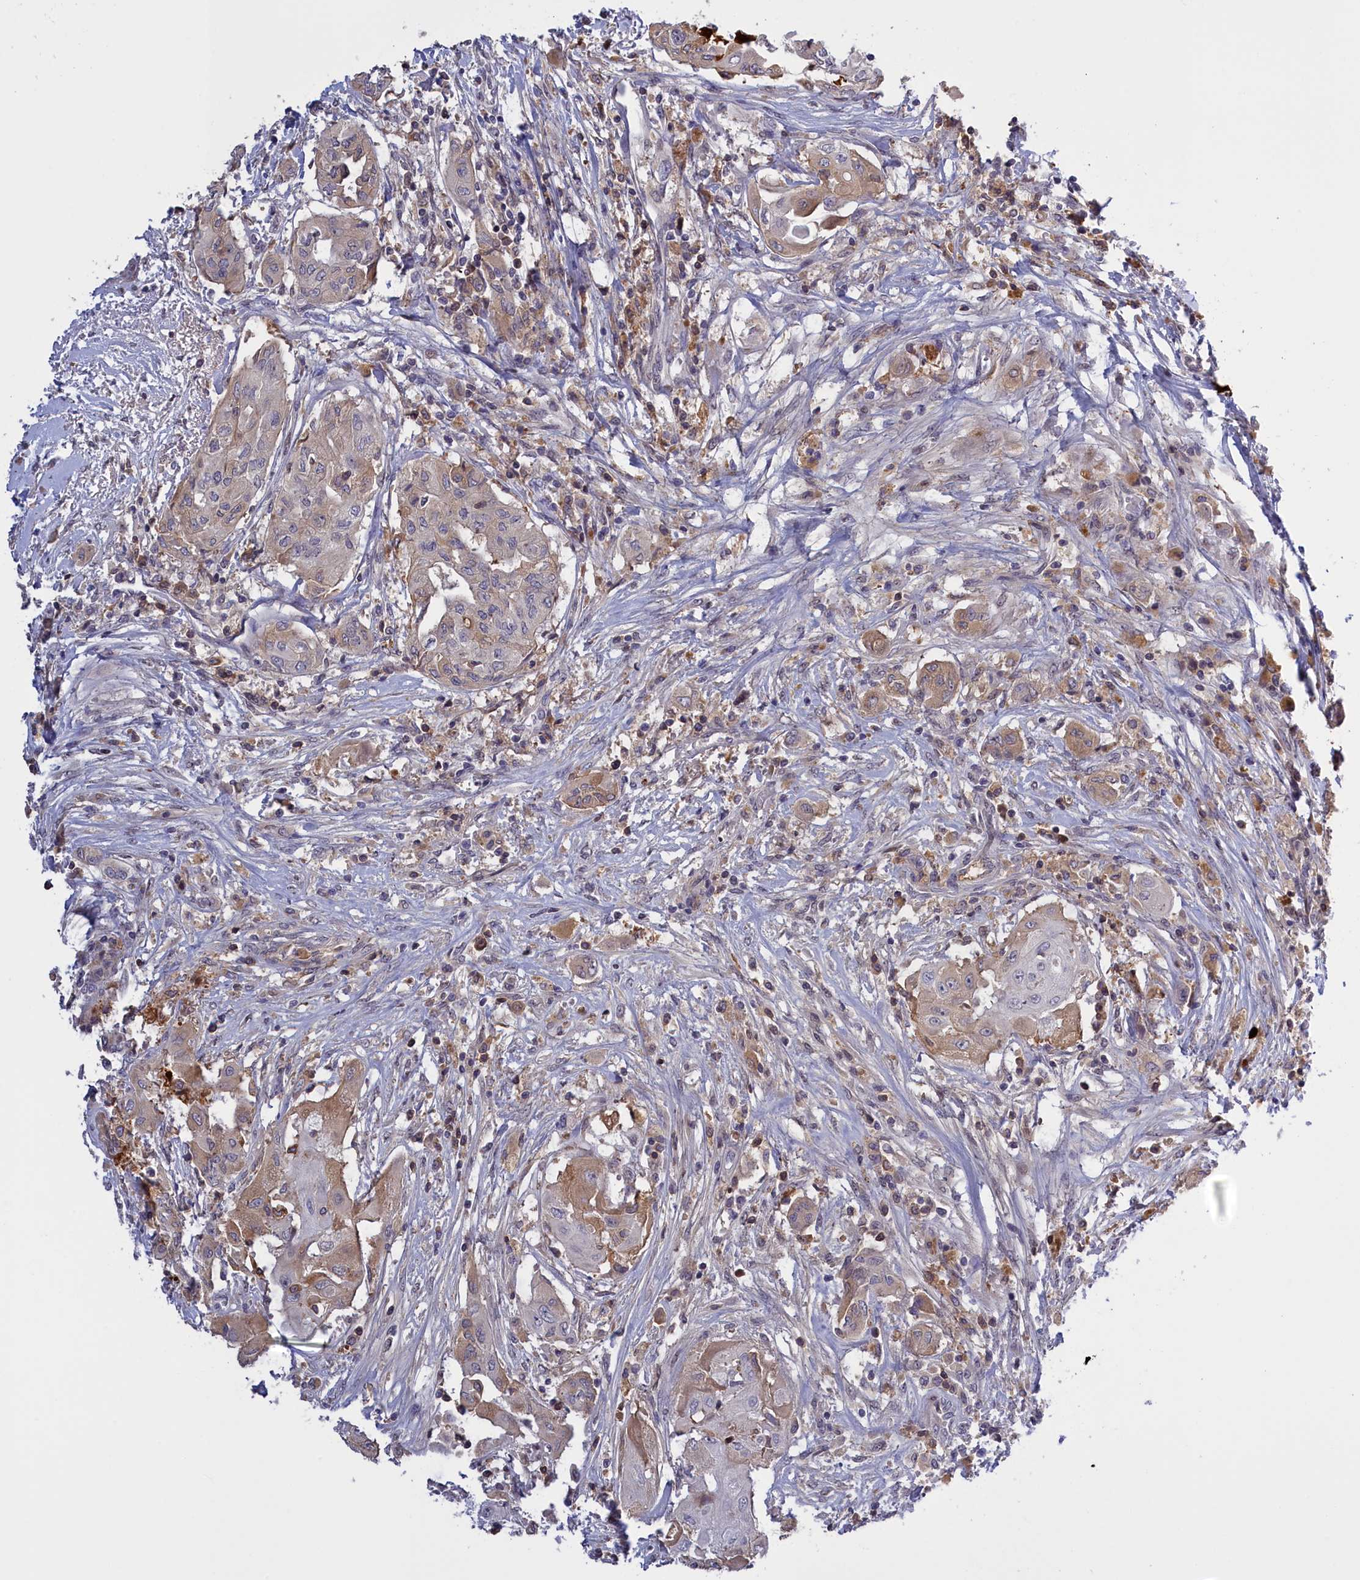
{"staining": {"intensity": "weak", "quantity": "25%-75%", "location": "cytoplasmic/membranous"}, "tissue": "thyroid cancer", "cell_type": "Tumor cells", "image_type": "cancer", "snomed": [{"axis": "morphology", "description": "Papillary adenocarcinoma, NOS"}, {"axis": "topography", "description": "Thyroid gland"}], "caption": "This histopathology image displays IHC staining of human papillary adenocarcinoma (thyroid), with low weak cytoplasmic/membranous staining in about 25%-75% of tumor cells.", "gene": "RRAD", "patient": {"sex": "female", "age": 59}}